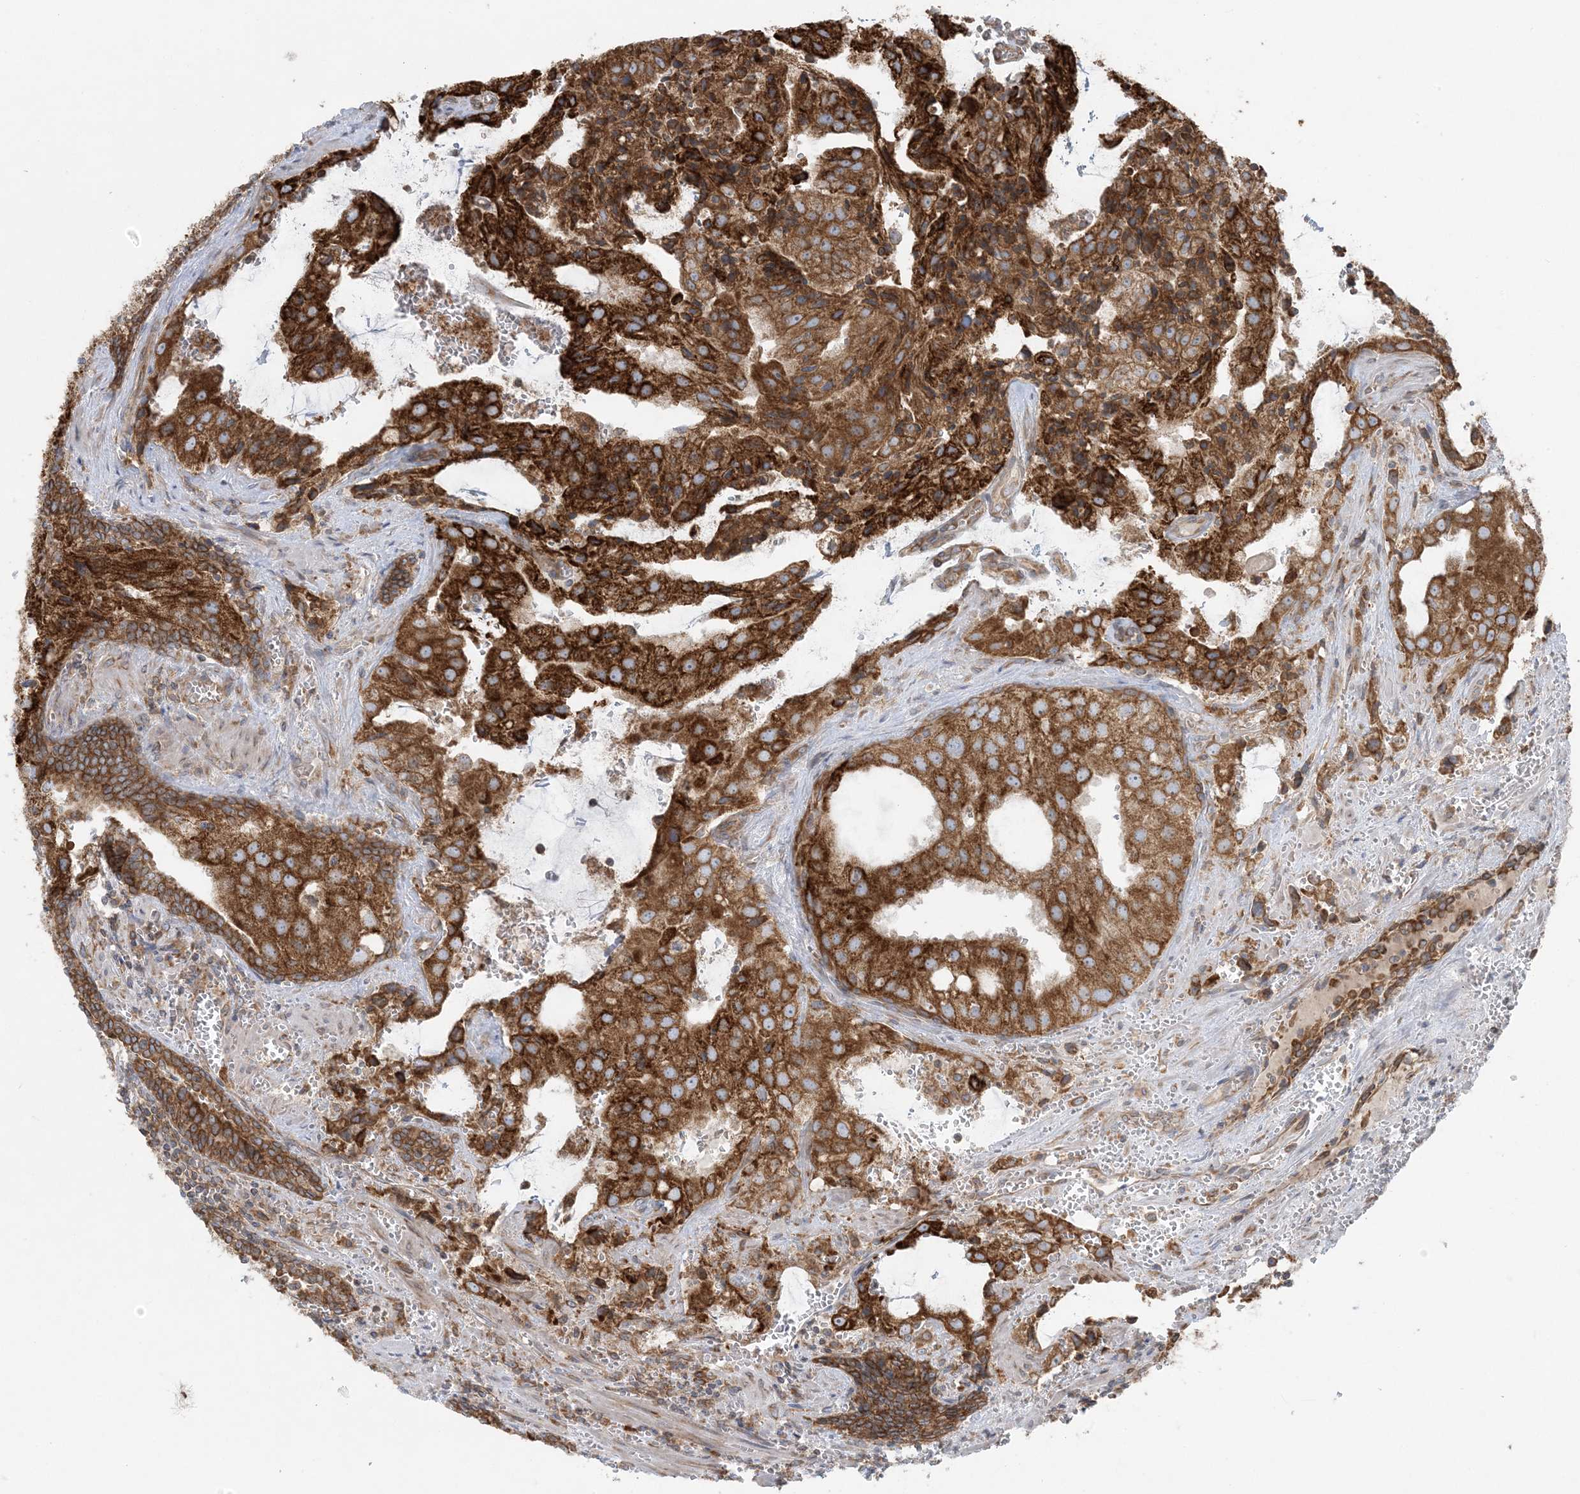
{"staining": {"intensity": "strong", "quantity": ">75%", "location": "cytoplasmic/membranous"}, "tissue": "prostate cancer", "cell_type": "Tumor cells", "image_type": "cancer", "snomed": [{"axis": "morphology", "description": "Adenocarcinoma, High grade"}, {"axis": "topography", "description": "Prostate"}], "caption": "An IHC photomicrograph of tumor tissue is shown. Protein staining in brown shows strong cytoplasmic/membranous positivity in adenocarcinoma (high-grade) (prostate) within tumor cells.", "gene": "UBXN4", "patient": {"sex": "male", "age": 68}}